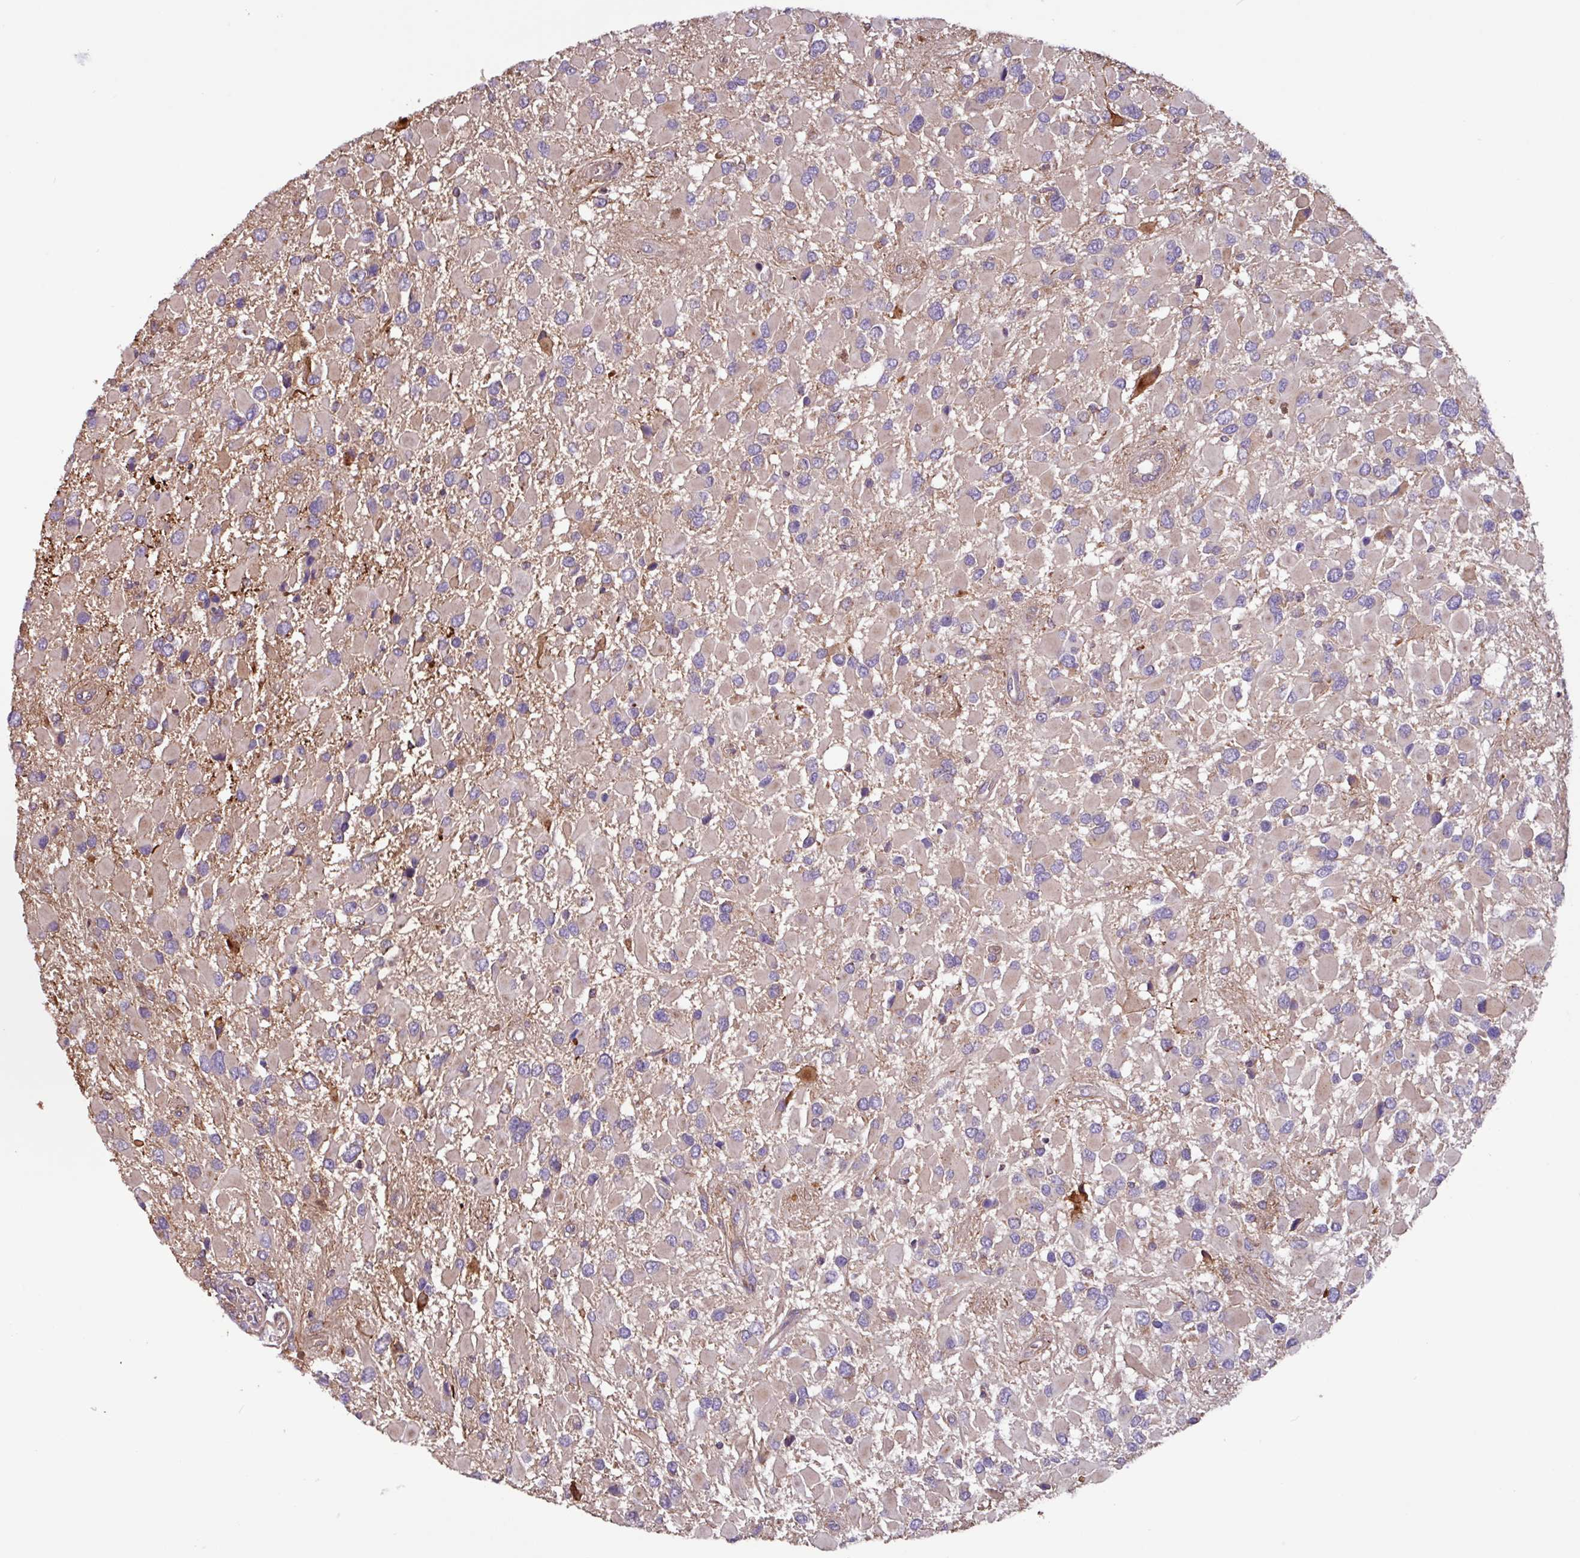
{"staining": {"intensity": "negative", "quantity": "none", "location": "none"}, "tissue": "glioma", "cell_type": "Tumor cells", "image_type": "cancer", "snomed": [{"axis": "morphology", "description": "Glioma, malignant, High grade"}, {"axis": "topography", "description": "Brain"}], "caption": "Tumor cells are negative for brown protein staining in glioma. (Brightfield microscopy of DAB (3,3'-diaminobenzidine) IHC at high magnification).", "gene": "PTPRQ", "patient": {"sex": "male", "age": 53}}